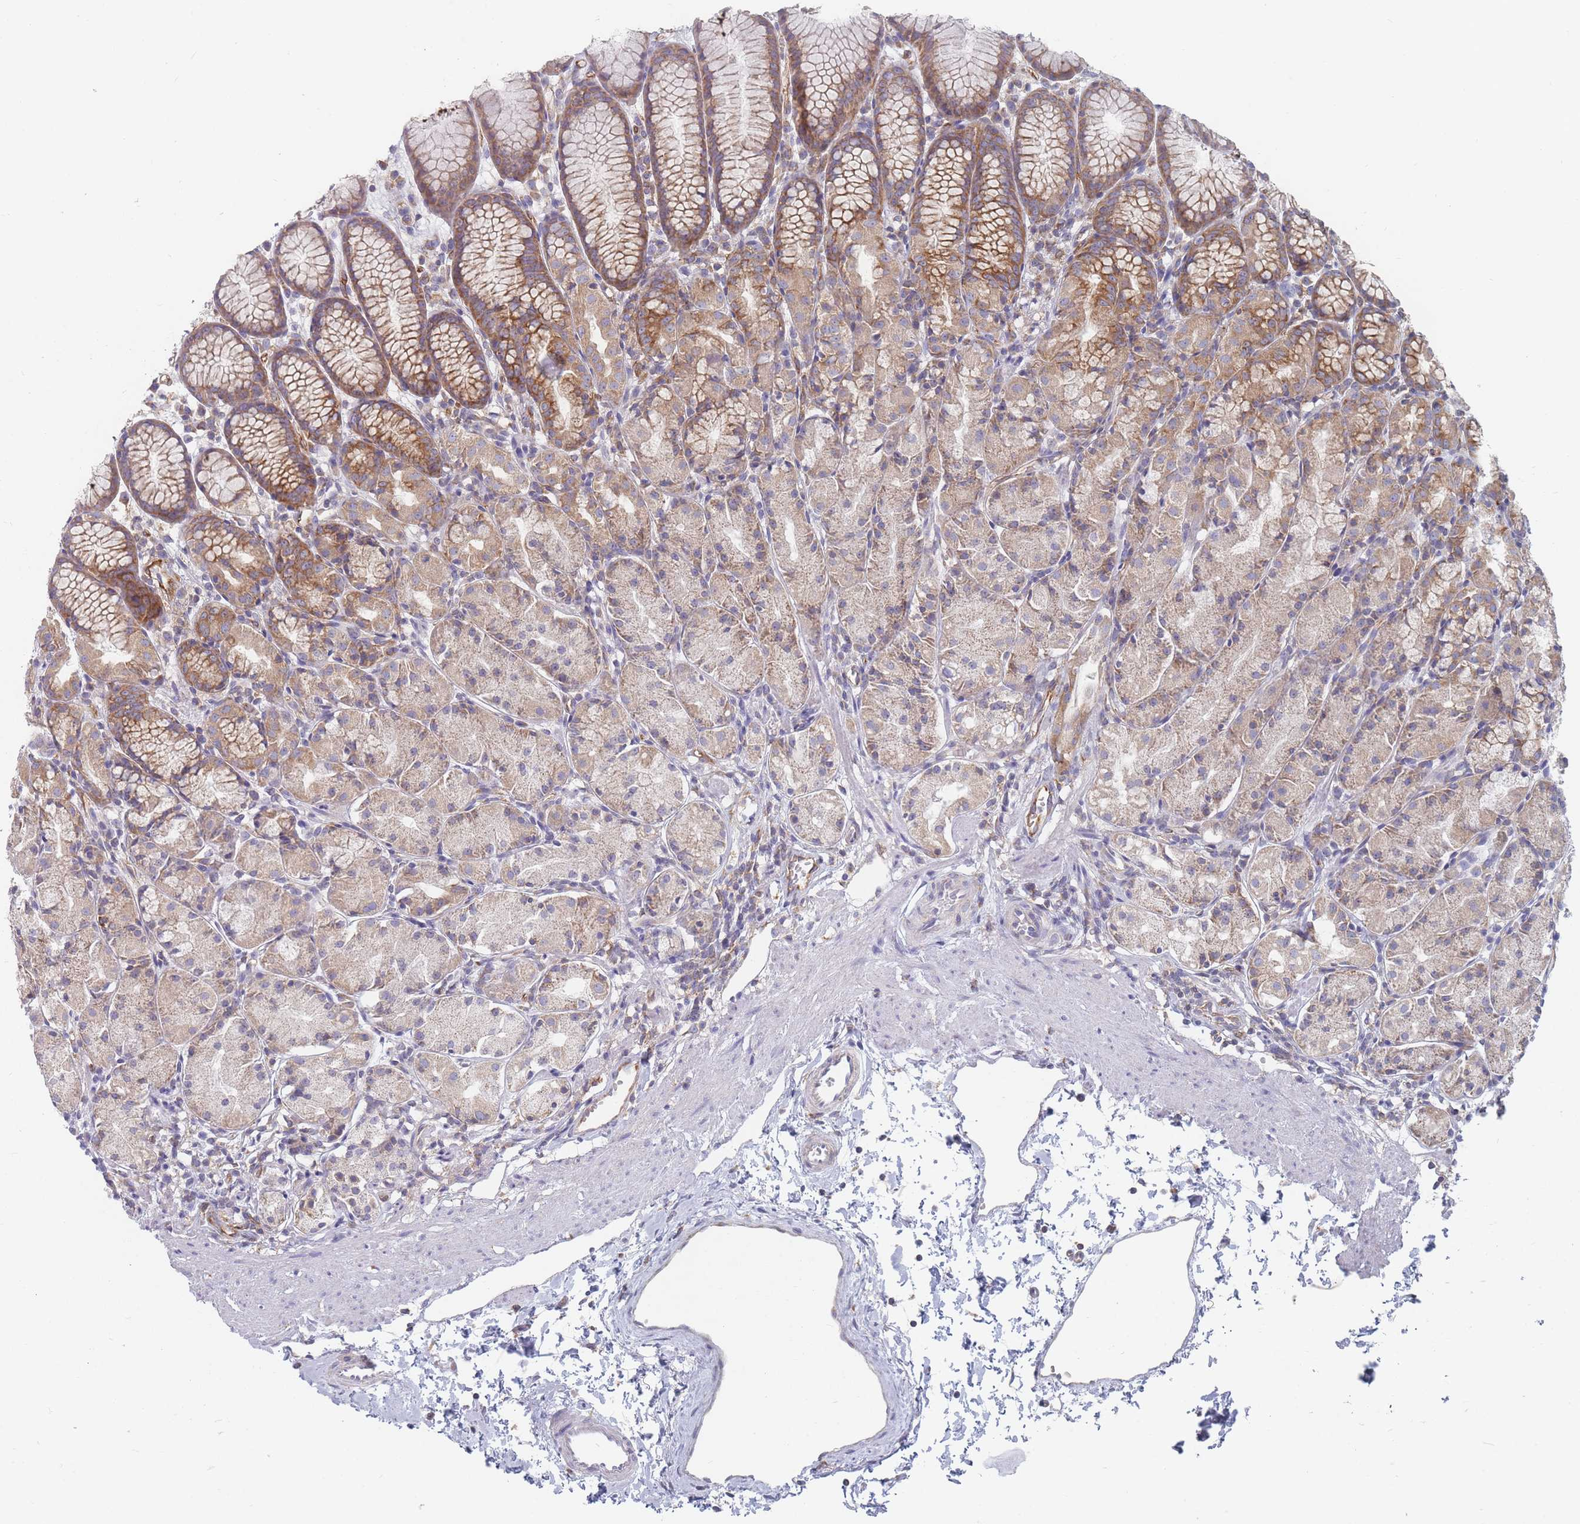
{"staining": {"intensity": "moderate", "quantity": "25%-75%", "location": "cytoplasmic/membranous"}, "tissue": "stomach", "cell_type": "Glandular cells", "image_type": "normal", "snomed": [{"axis": "morphology", "description": "Normal tissue, NOS"}, {"axis": "topography", "description": "Stomach, upper"}], "caption": "Glandular cells display medium levels of moderate cytoplasmic/membranous staining in about 25%-75% of cells in benign stomach.", "gene": "MAP1S", "patient": {"sex": "male", "age": 47}}